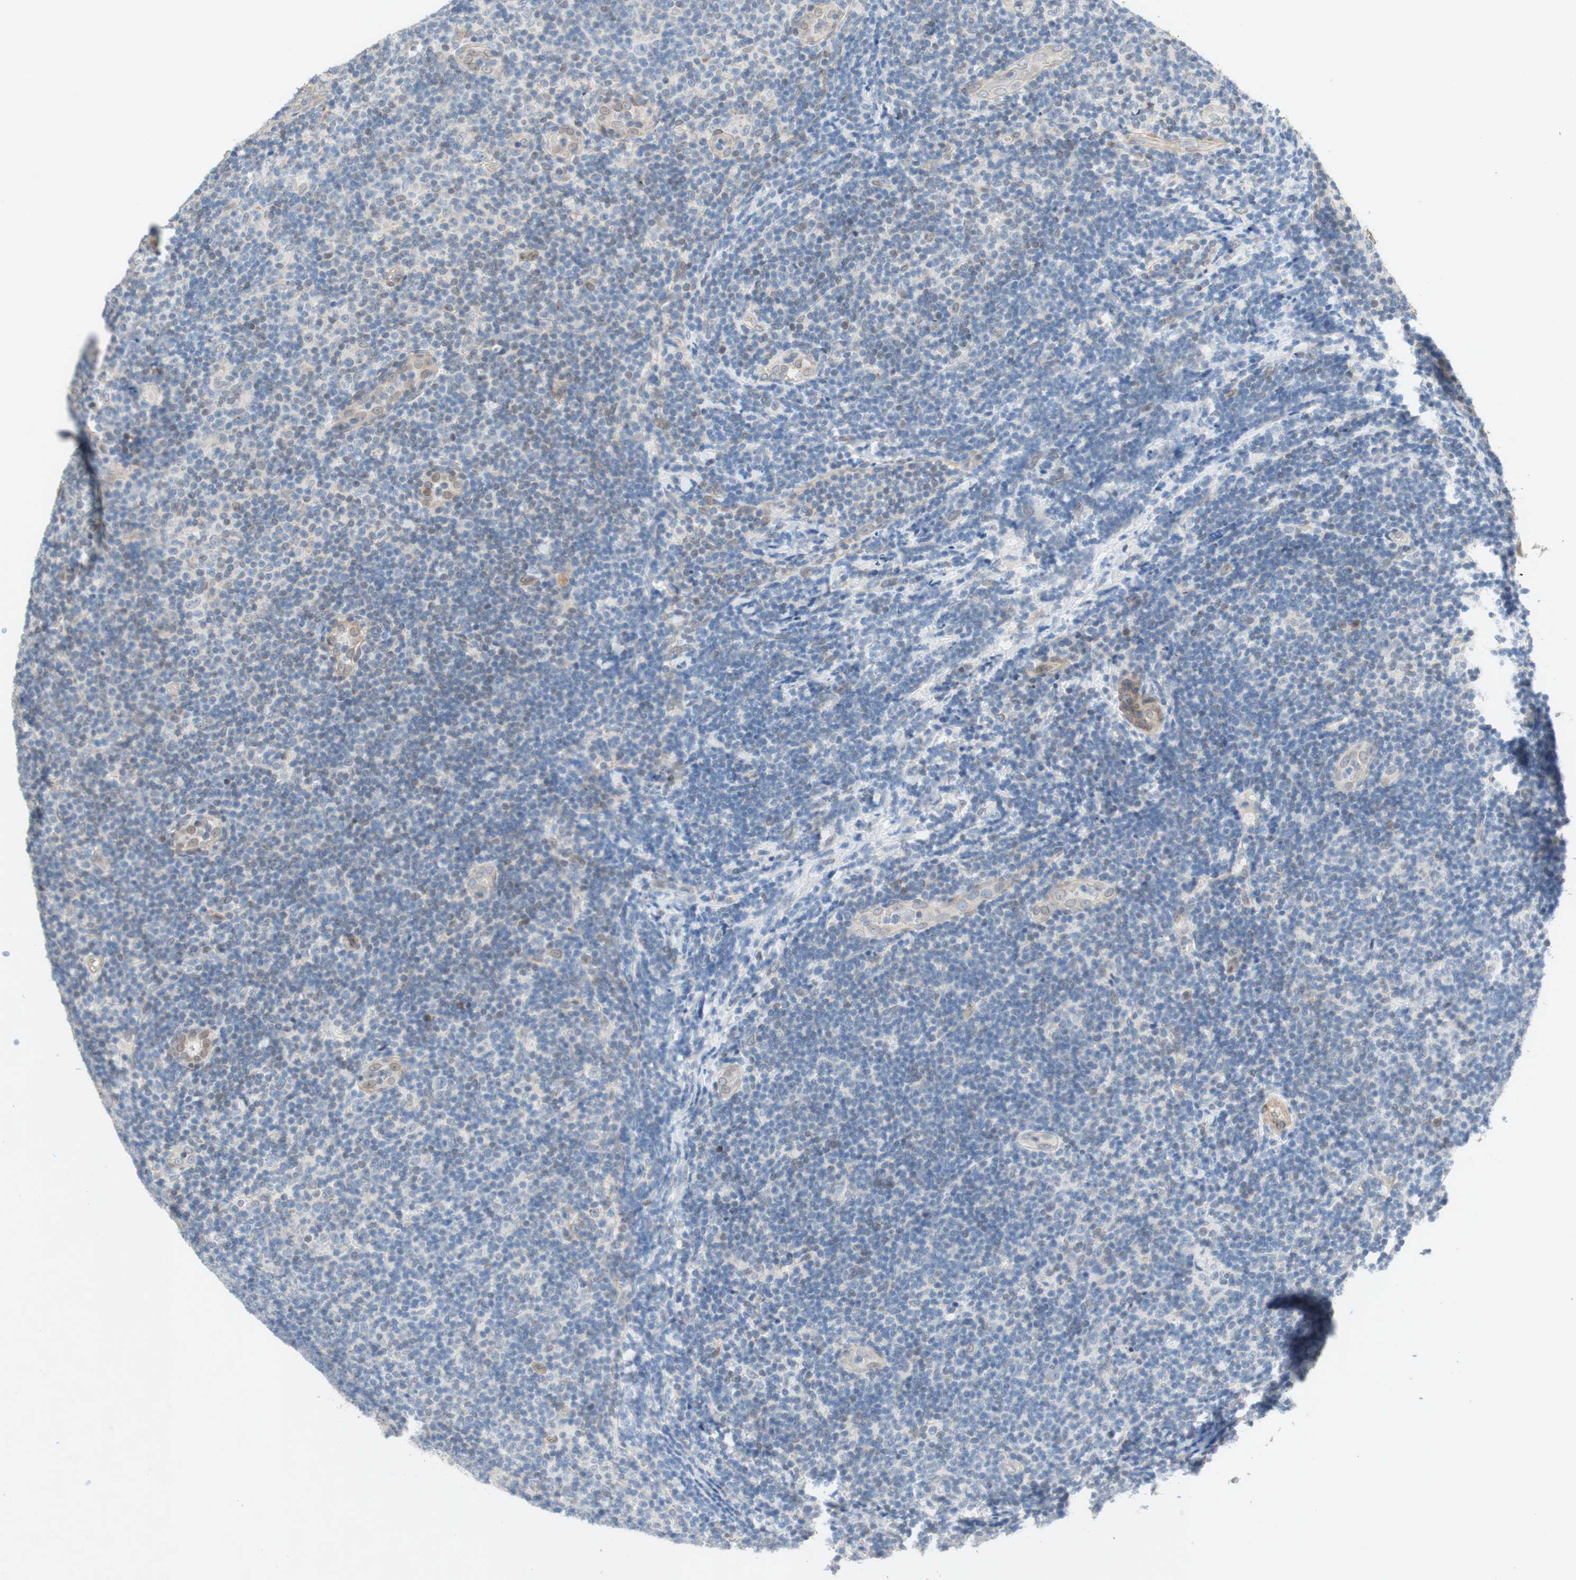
{"staining": {"intensity": "negative", "quantity": "none", "location": "none"}, "tissue": "lymphoma", "cell_type": "Tumor cells", "image_type": "cancer", "snomed": [{"axis": "morphology", "description": "Malignant lymphoma, non-Hodgkin's type, Low grade"}, {"axis": "topography", "description": "Lymph node"}], "caption": "This image is of lymphoma stained with IHC to label a protein in brown with the nuclei are counter-stained blue. There is no staining in tumor cells.", "gene": "ARNT2", "patient": {"sex": "male", "age": 83}}